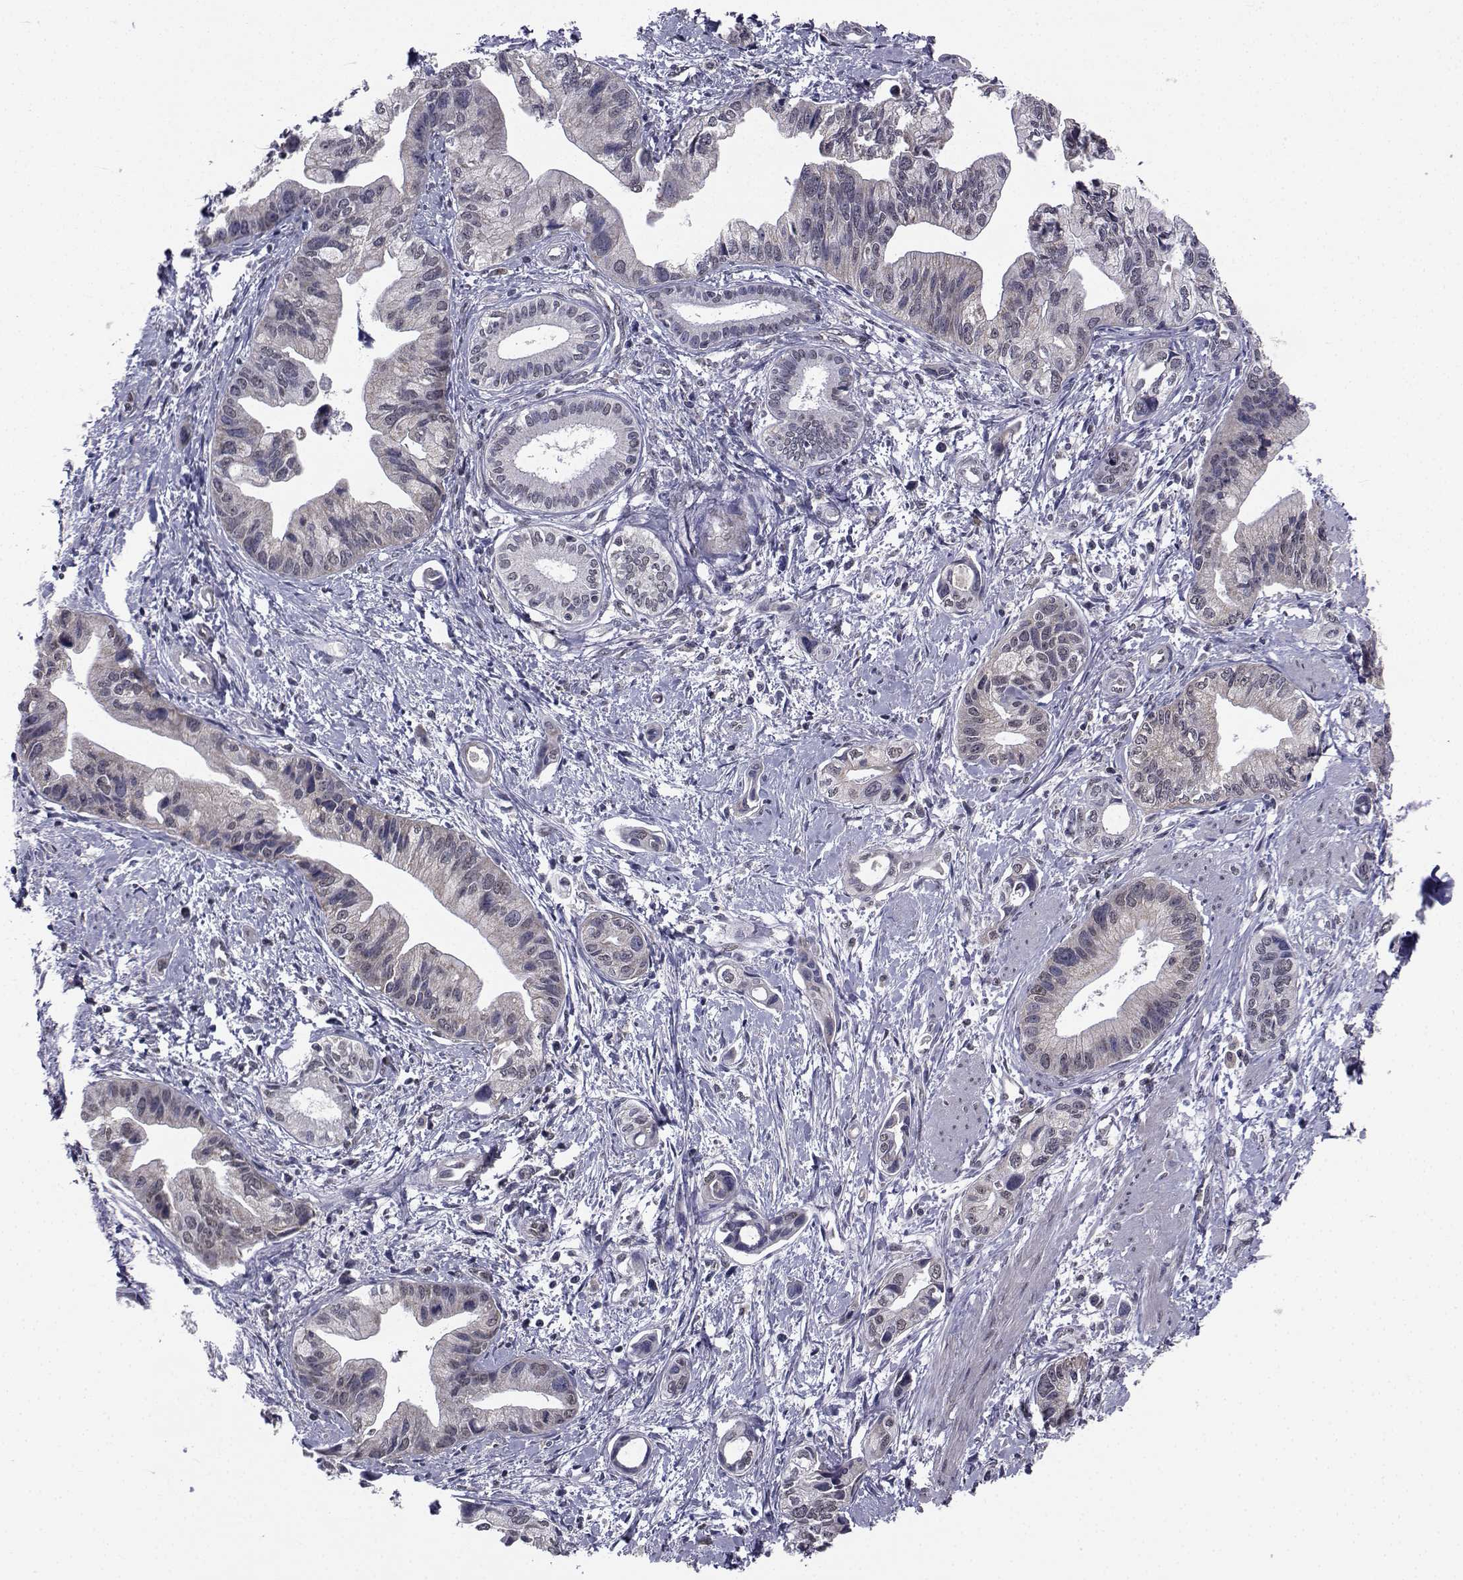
{"staining": {"intensity": "weak", "quantity": "<25%", "location": "cytoplasmic/membranous"}, "tissue": "pancreatic cancer", "cell_type": "Tumor cells", "image_type": "cancer", "snomed": [{"axis": "morphology", "description": "Adenocarcinoma, NOS"}, {"axis": "topography", "description": "Pancreas"}], "caption": "The IHC photomicrograph has no significant staining in tumor cells of pancreatic cancer (adenocarcinoma) tissue.", "gene": "CYP2S1", "patient": {"sex": "female", "age": 61}}